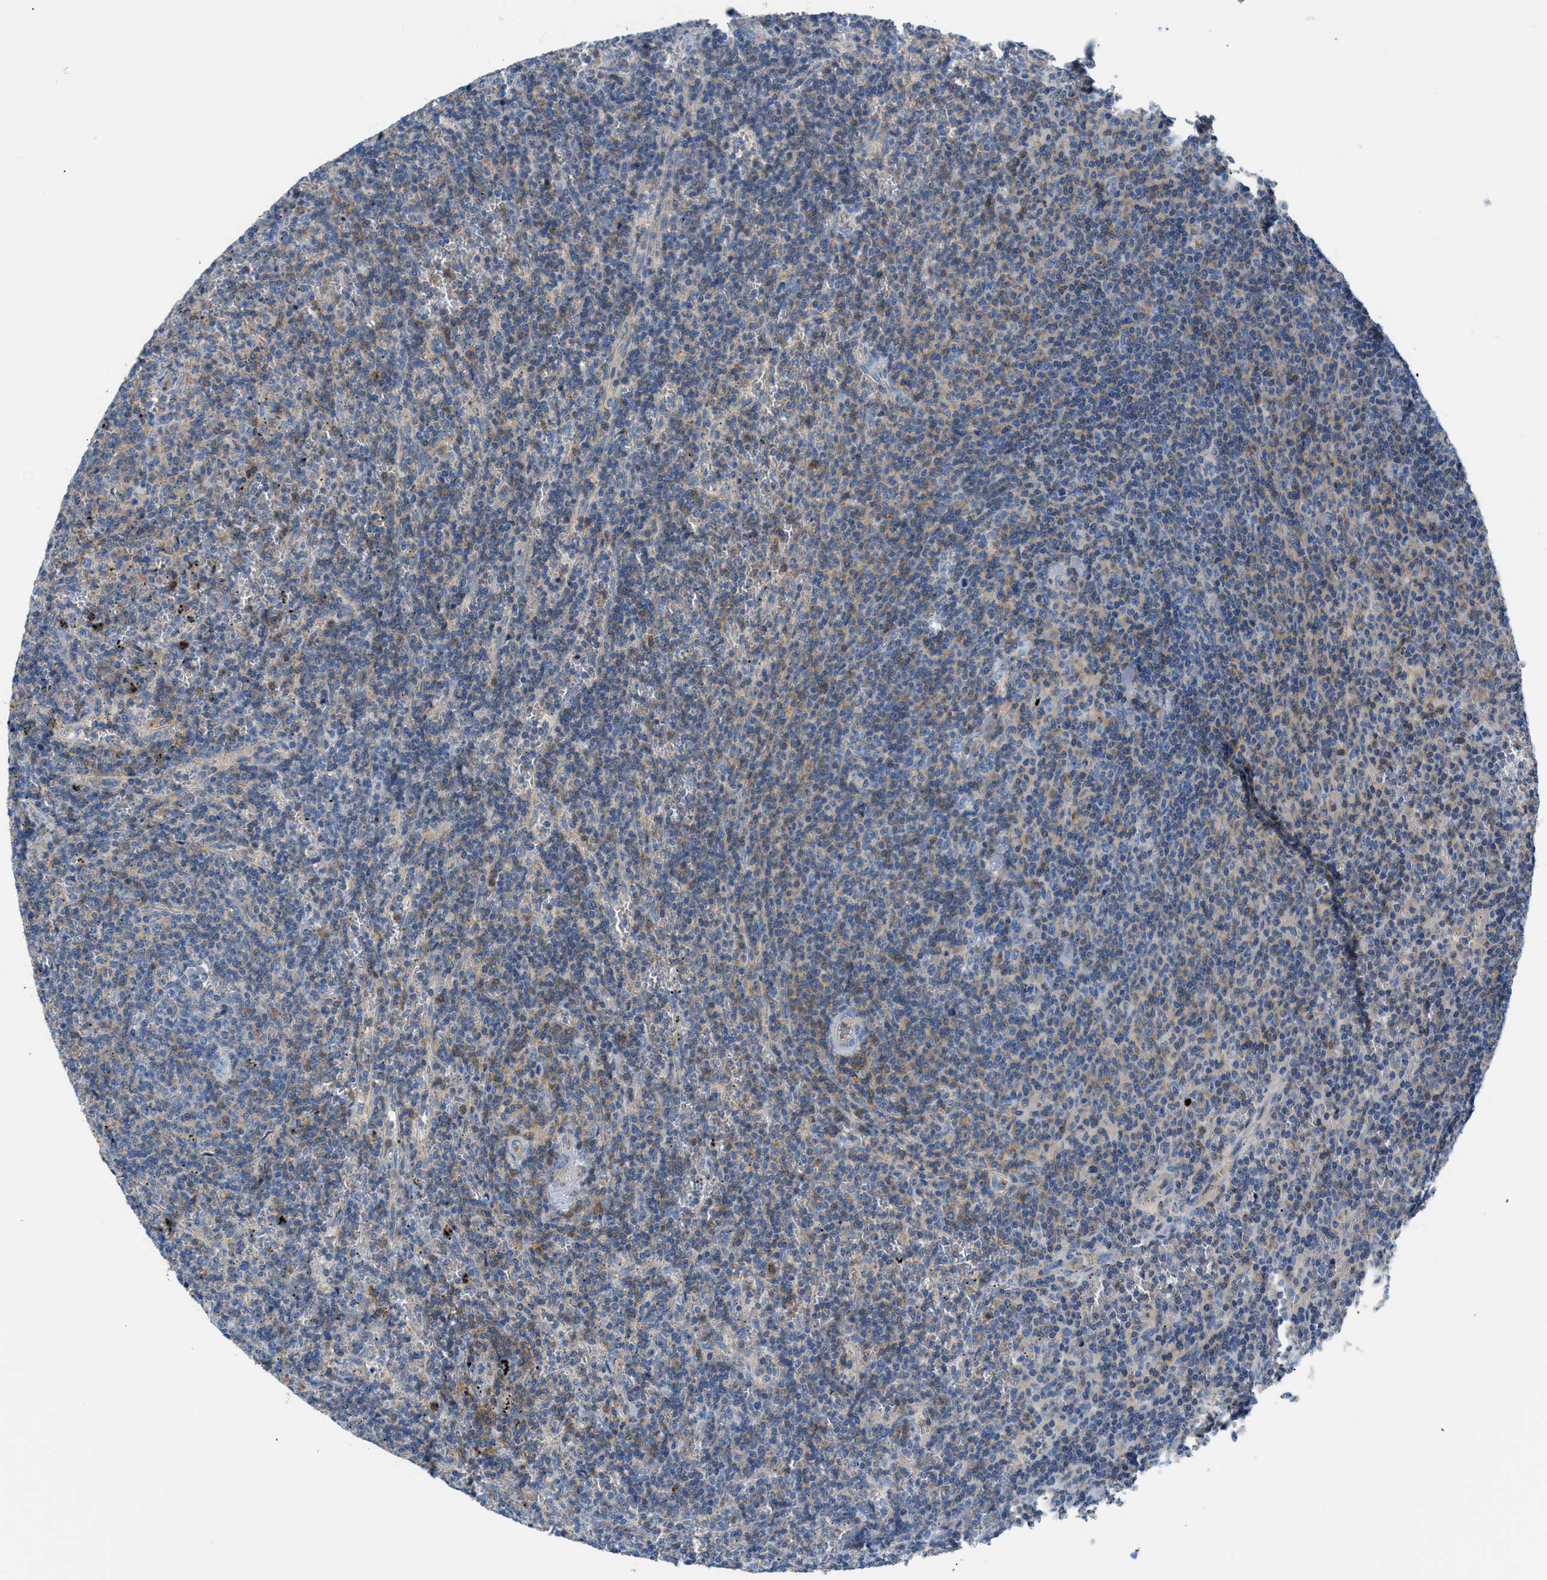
{"staining": {"intensity": "negative", "quantity": "none", "location": "none"}, "tissue": "lymphoma", "cell_type": "Tumor cells", "image_type": "cancer", "snomed": [{"axis": "morphology", "description": "Malignant lymphoma, non-Hodgkin's type, Low grade"}, {"axis": "topography", "description": "Spleen"}], "caption": "Tumor cells show no significant expression in malignant lymphoma, non-Hodgkin's type (low-grade).", "gene": "ORAI1", "patient": {"sex": "female", "age": 50}}